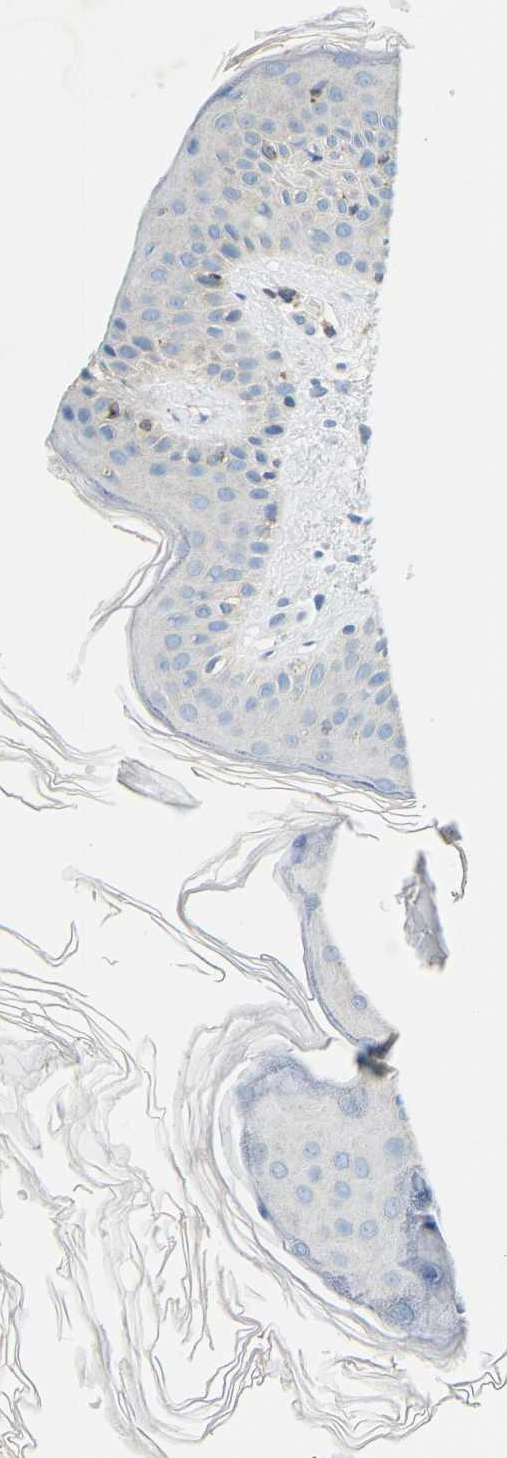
{"staining": {"intensity": "negative", "quantity": "none", "location": "none"}, "tissue": "skin", "cell_type": "Fibroblasts", "image_type": "normal", "snomed": [{"axis": "morphology", "description": "Normal tissue, NOS"}, {"axis": "topography", "description": "Skin"}], "caption": "This photomicrograph is of benign skin stained with immunohistochemistry (IHC) to label a protein in brown with the nuclei are counter-stained blue. There is no staining in fibroblasts.", "gene": "ADM", "patient": {"sex": "male", "age": 40}}